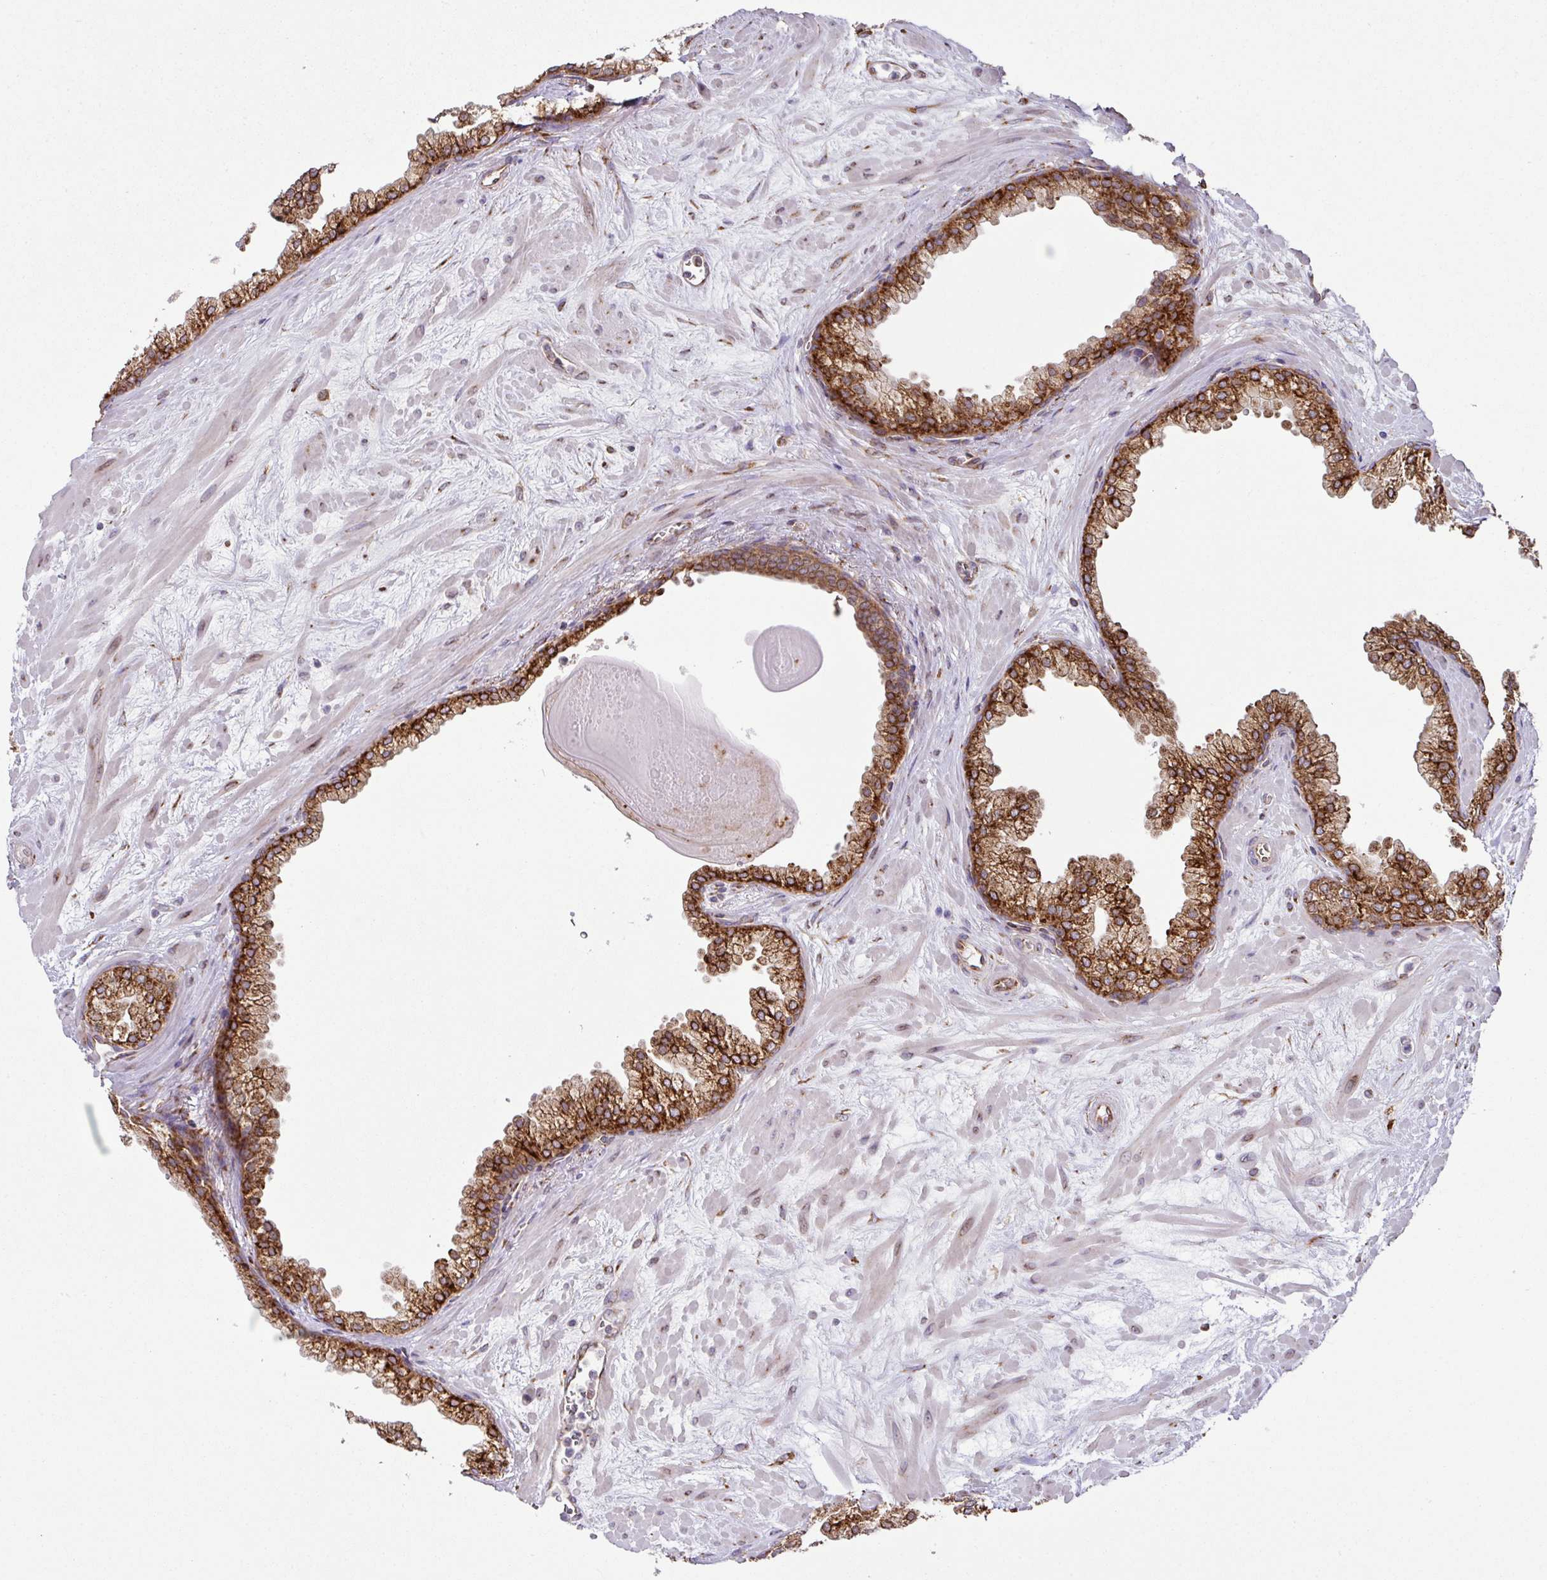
{"staining": {"intensity": "strong", "quantity": ">75%", "location": "cytoplasmic/membranous"}, "tissue": "prostate", "cell_type": "Glandular cells", "image_type": "normal", "snomed": [{"axis": "morphology", "description": "Normal tissue, NOS"}, {"axis": "topography", "description": "Prostate"}, {"axis": "topography", "description": "Peripheral nerve tissue"}], "caption": "A photomicrograph of human prostate stained for a protein shows strong cytoplasmic/membranous brown staining in glandular cells.", "gene": "SLC39A7", "patient": {"sex": "male", "age": 61}}